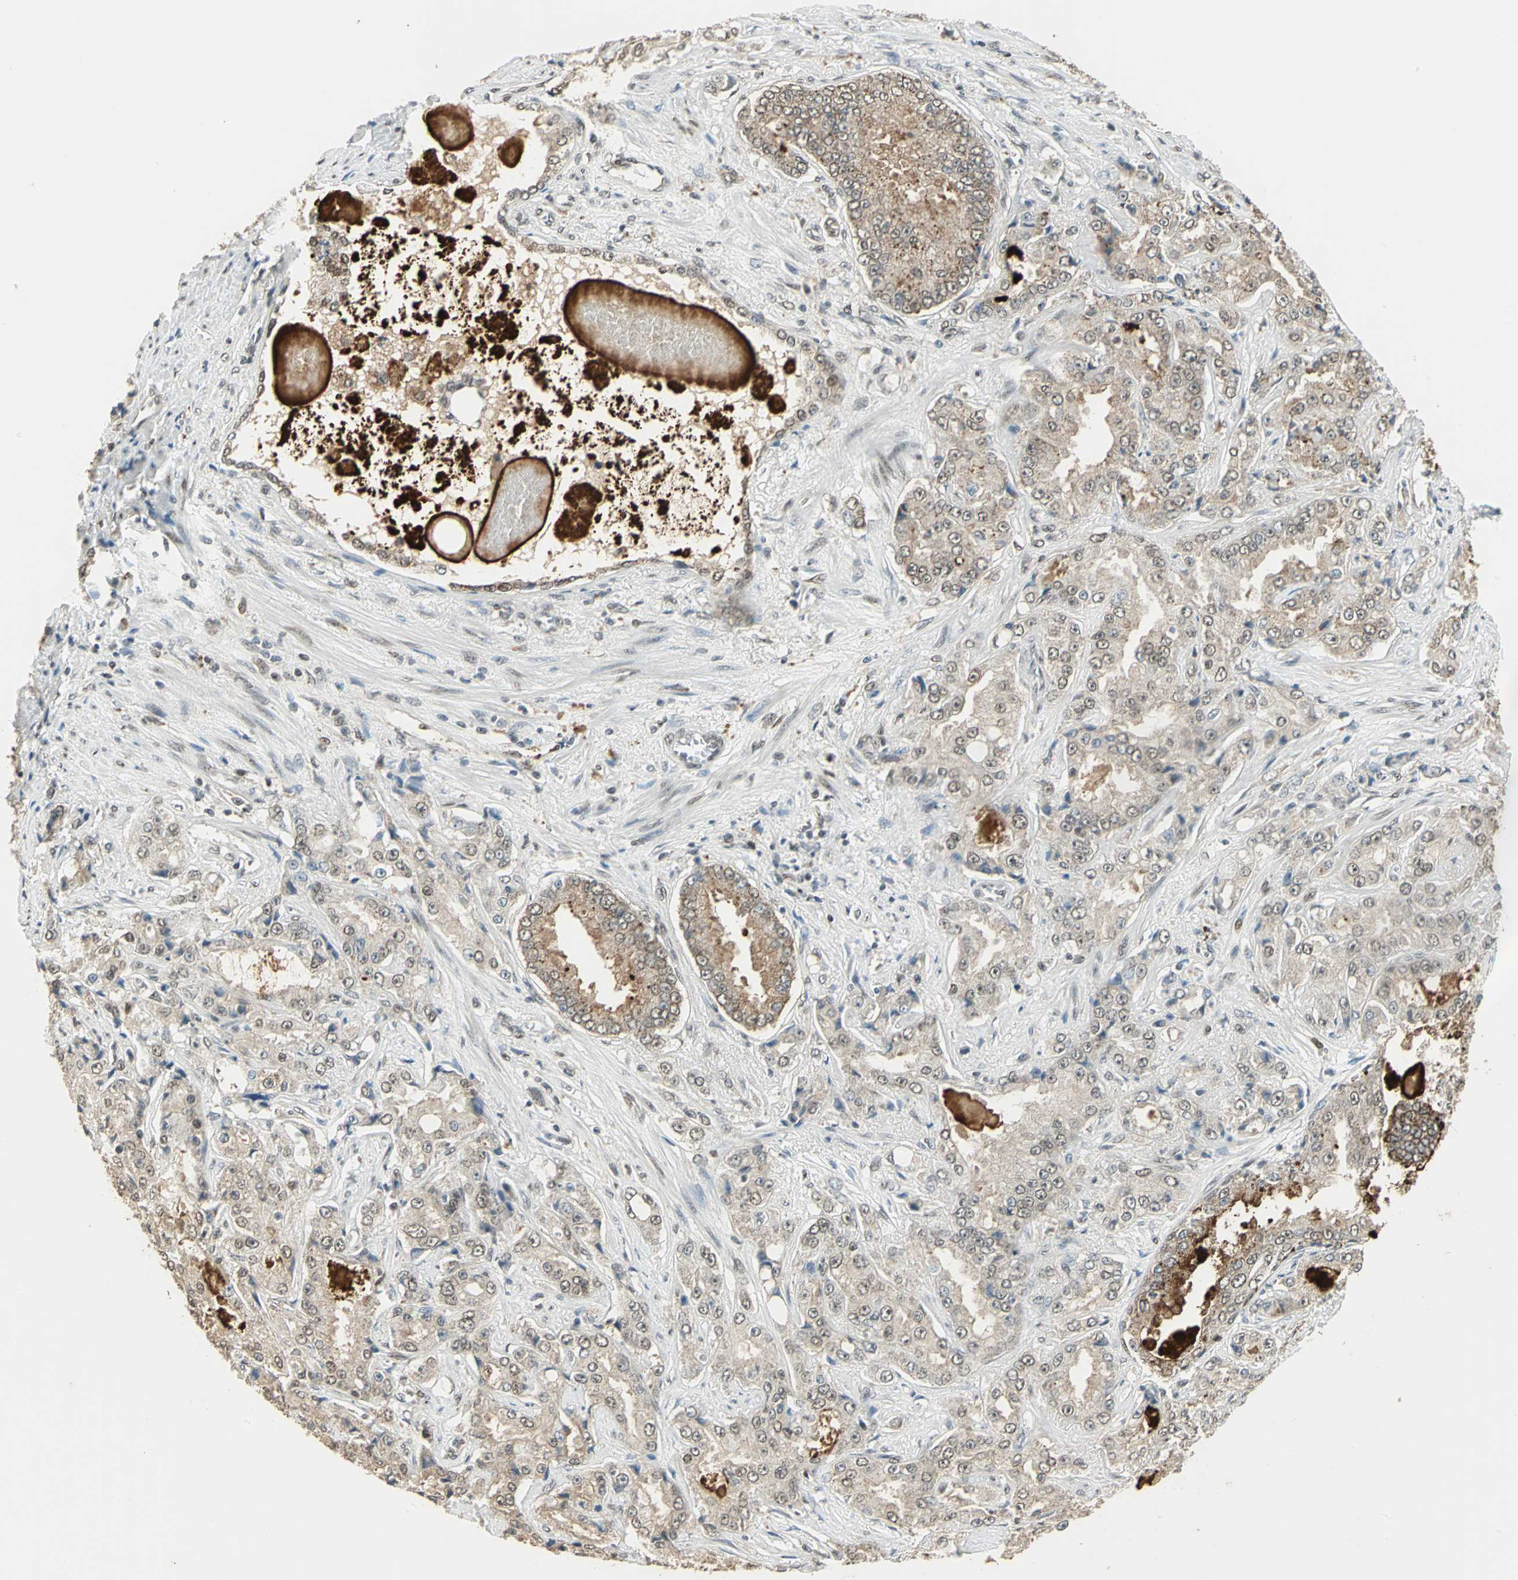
{"staining": {"intensity": "moderate", "quantity": "25%-75%", "location": "cytoplasmic/membranous"}, "tissue": "prostate cancer", "cell_type": "Tumor cells", "image_type": "cancer", "snomed": [{"axis": "morphology", "description": "Adenocarcinoma, High grade"}, {"axis": "topography", "description": "Prostate"}], "caption": "The immunohistochemical stain shows moderate cytoplasmic/membranous positivity in tumor cells of high-grade adenocarcinoma (prostate) tissue.", "gene": "RAD17", "patient": {"sex": "male", "age": 73}}